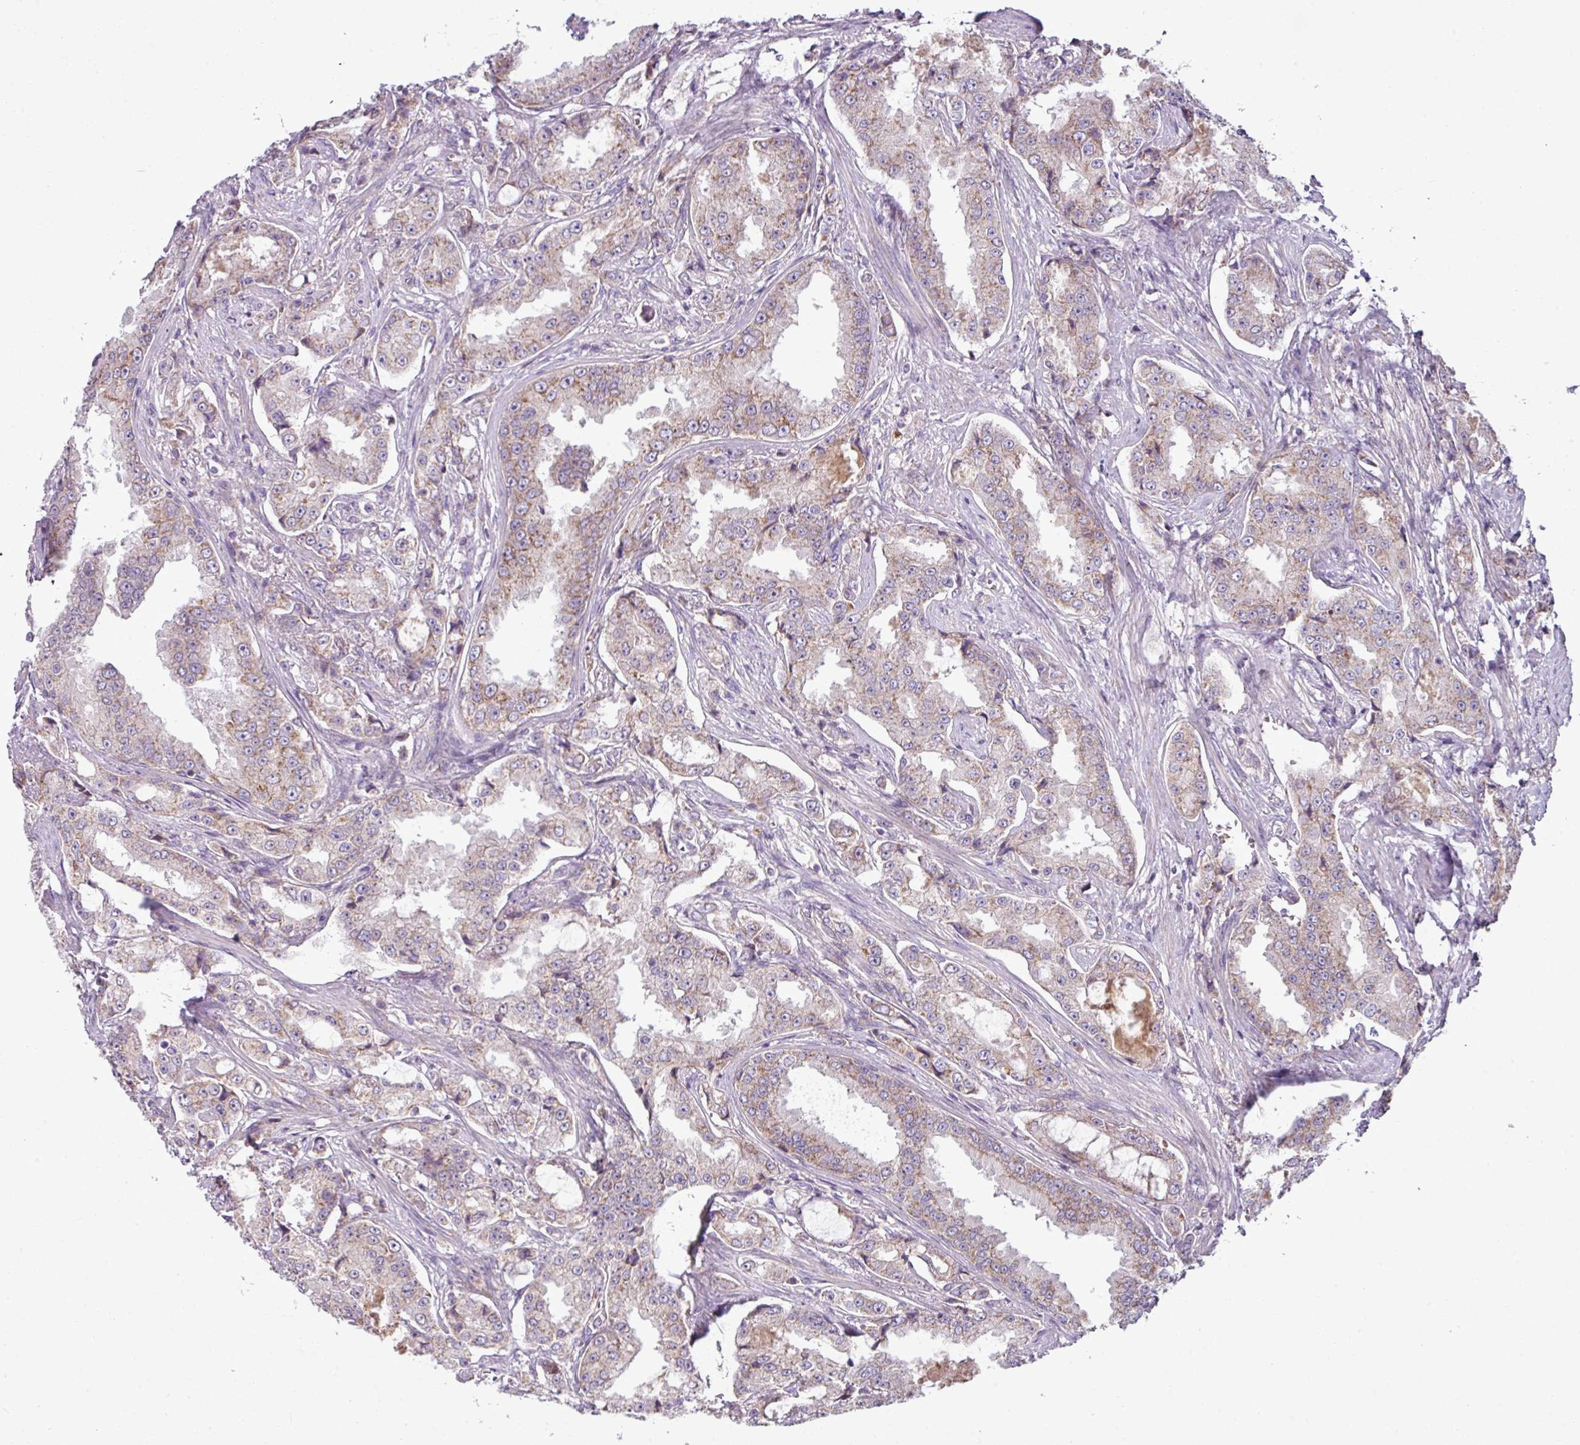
{"staining": {"intensity": "weak", "quantity": "25%-75%", "location": "cytoplasmic/membranous"}, "tissue": "prostate cancer", "cell_type": "Tumor cells", "image_type": "cancer", "snomed": [{"axis": "morphology", "description": "Adenocarcinoma, High grade"}, {"axis": "topography", "description": "Prostate"}], "caption": "Weak cytoplasmic/membranous protein positivity is appreciated in about 25%-75% of tumor cells in prostate cancer.", "gene": "LRRC9", "patient": {"sex": "male", "age": 73}}